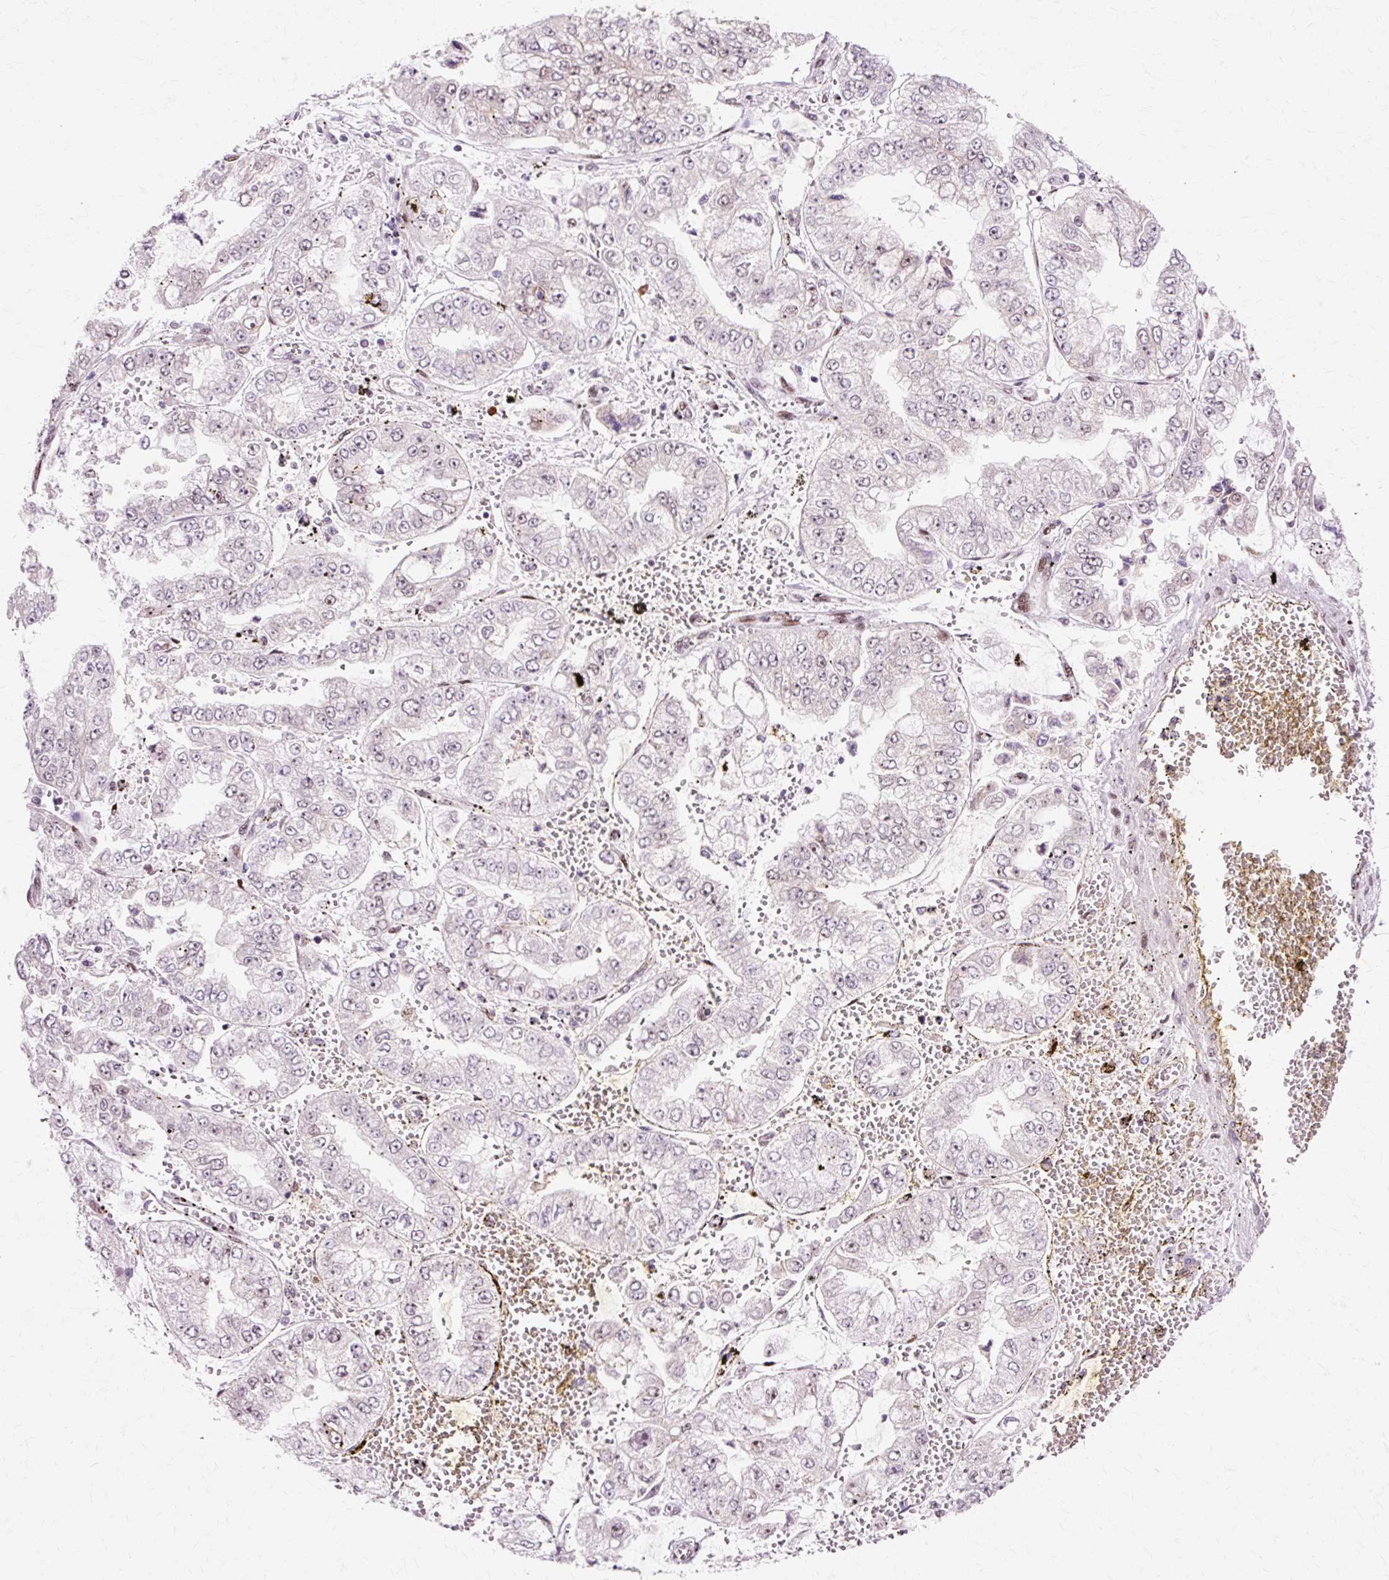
{"staining": {"intensity": "weak", "quantity": "<25%", "location": "nuclear"}, "tissue": "stomach cancer", "cell_type": "Tumor cells", "image_type": "cancer", "snomed": [{"axis": "morphology", "description": "Adenocarcinoma, NOS"}, {"axis": "topography", "description": "Stomach"}], "caption": "This is a micrograph of IHC staining of stomach cancer, which shows no expression in tumor cells.", "gene": "MACROD2", "patient": {"sex": "male", "age": 76}}